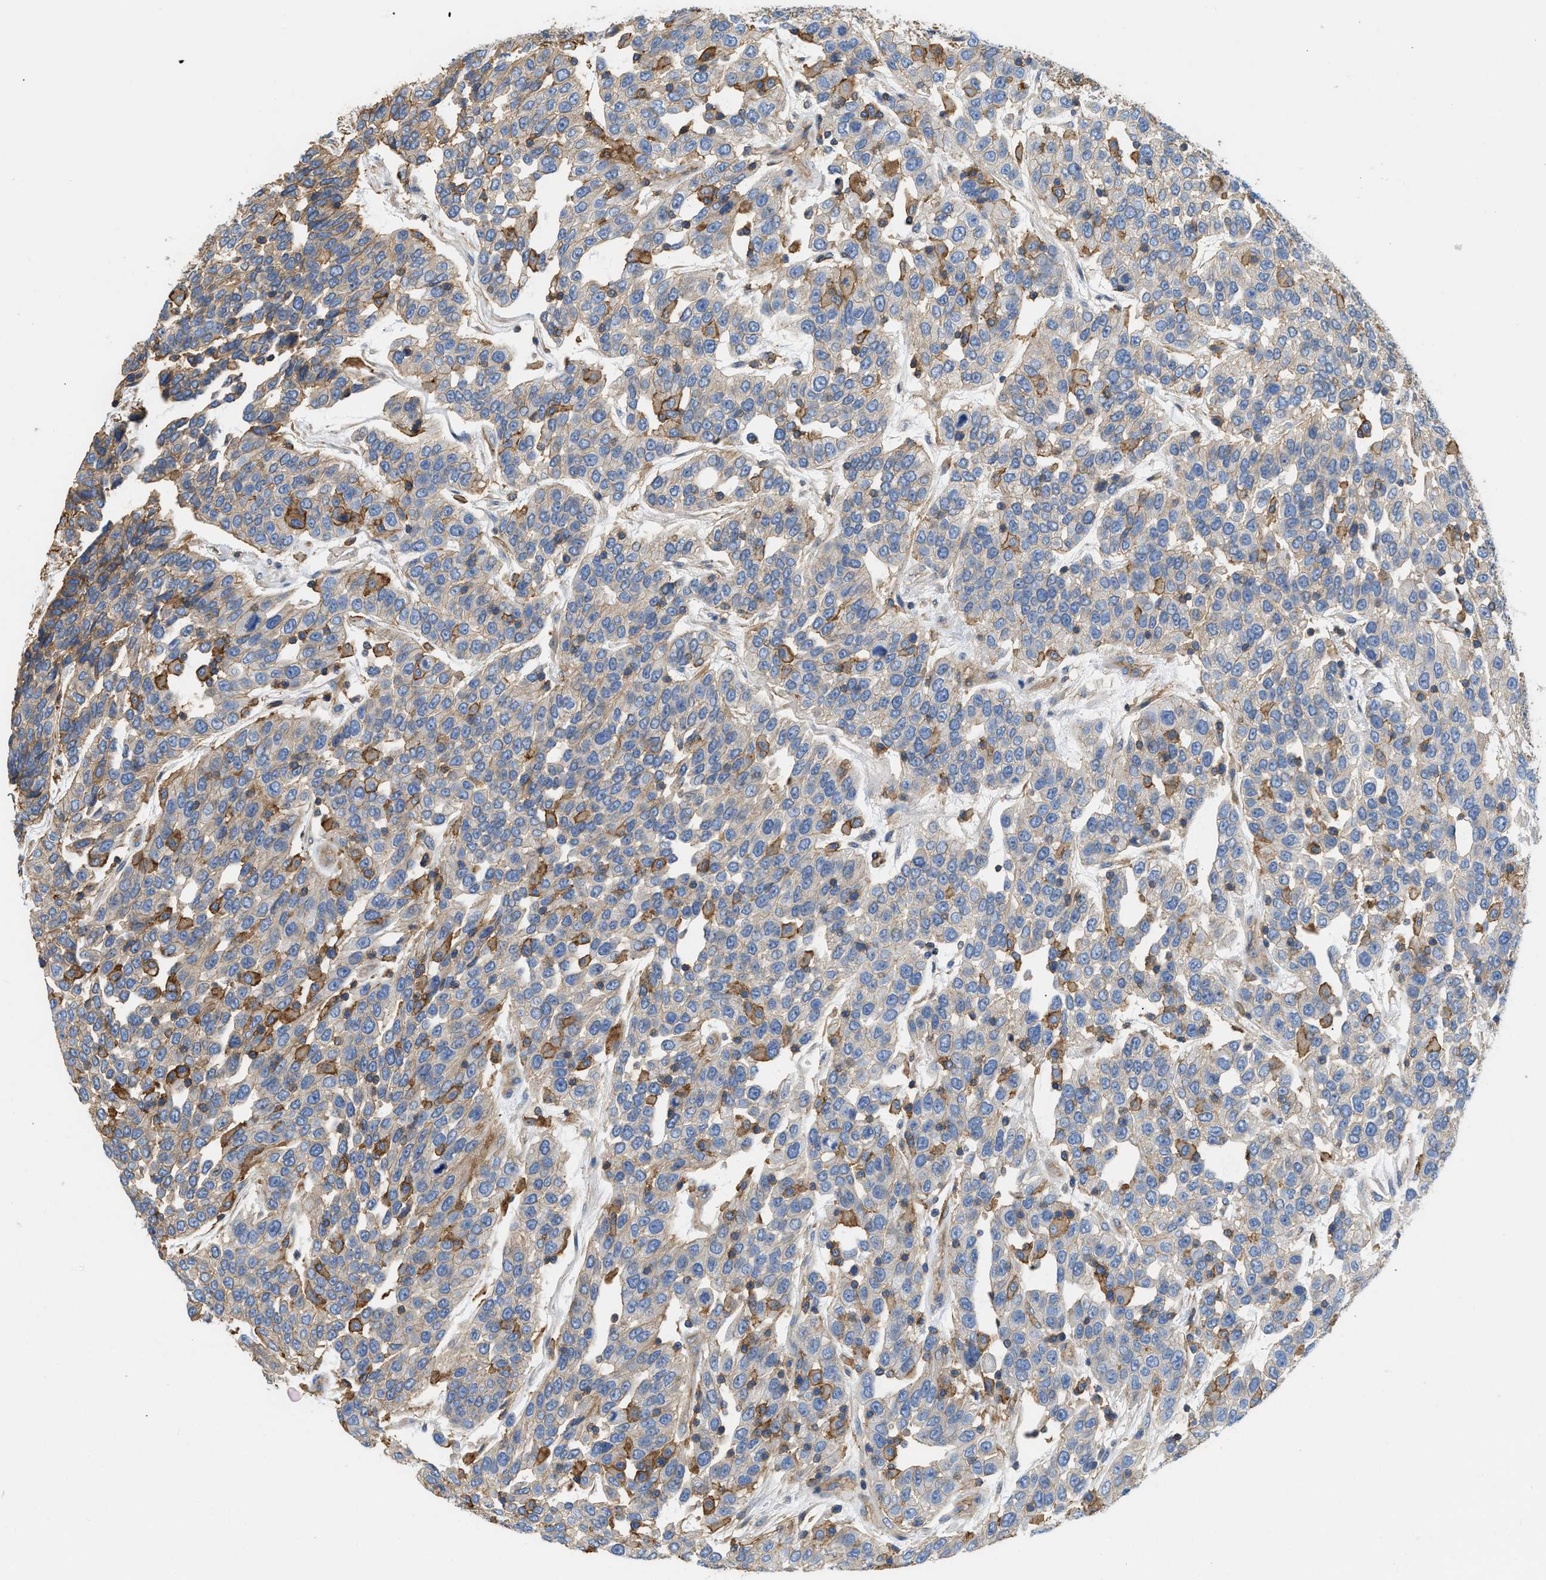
{"staining": {"intensity": "moderate", "quantity": "<25%", "location": "cytoplasmic/membranous"}, "tissue": "urothelial cancer", "cell_type": "Tumor cells", "image_type": "cancer", "snomed": [{"axis": "morphology", "description": "Urothelial carcinoma, High grade"}, {"axis": "topography", "description": "Urinary bladder"}], "caption": "There is low levels of moderate cytoplasmic/membranous expression in tumor cells of urothelial cancer, as demonstrated by immunohistochemical staining (brown color).", "gene": "GNB4", "patient": {"sex": "female", "age": 80}}